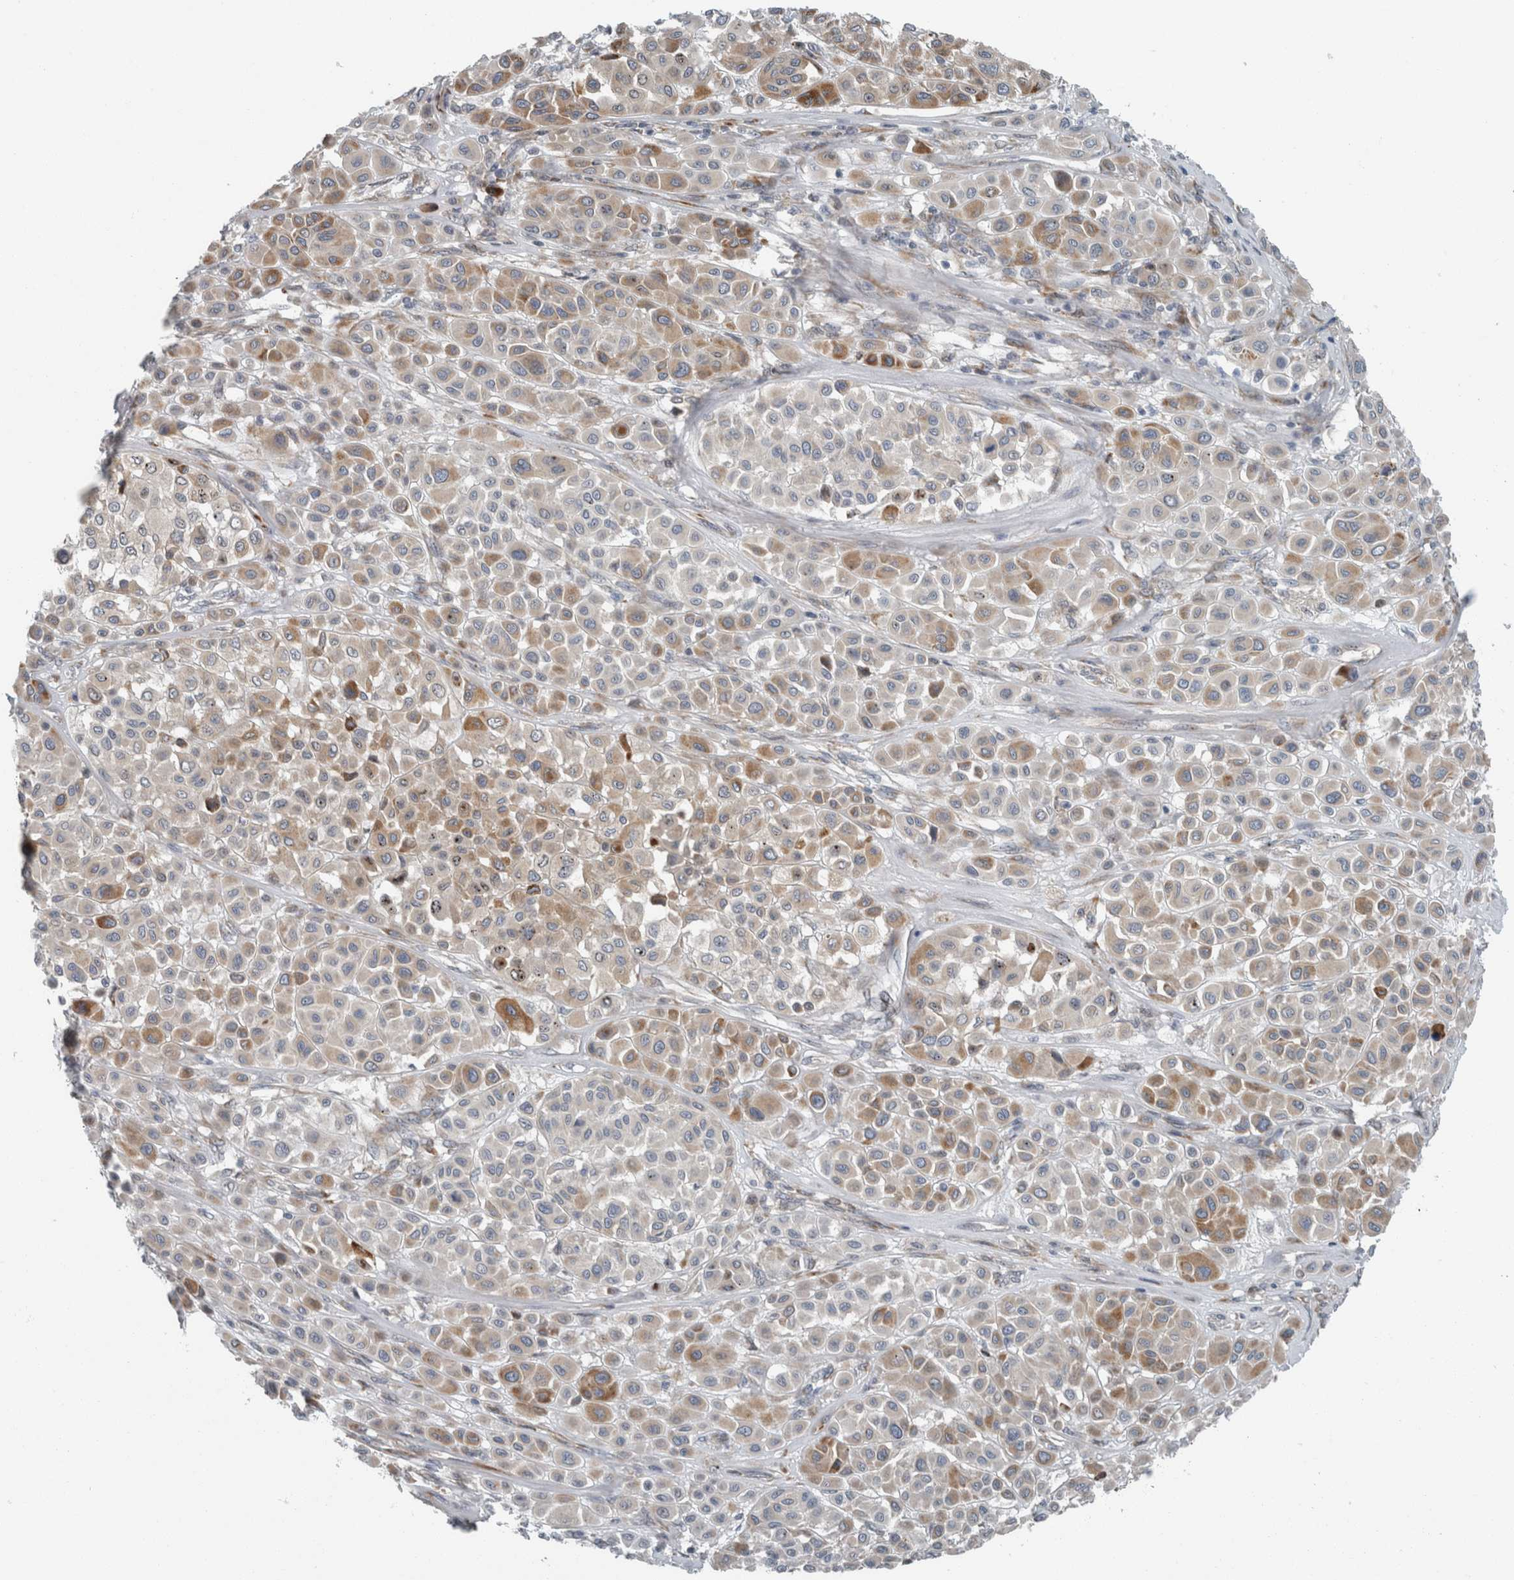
{"staining": {"intensity": "moderate", "quantity": "<25%", "location": "cytoplasmic/membranous"}, "tissue": "melanoma", "cell_type": "Tumor cells", "image_type": "cancer", "snomed": [{"axis": "morphology", "description": "Malignant melanoma, Metastatic site"}, {"axis": "topography", "description": "Soft tissue"}], "caption": "About <25% of tumor cells in melanoma display moderate cytoplasmic/membranous protein positivity as visualized by brown immunohistochemical staining.", "gene": "USP25", "patient": {"sex": "male", "age": 41}}